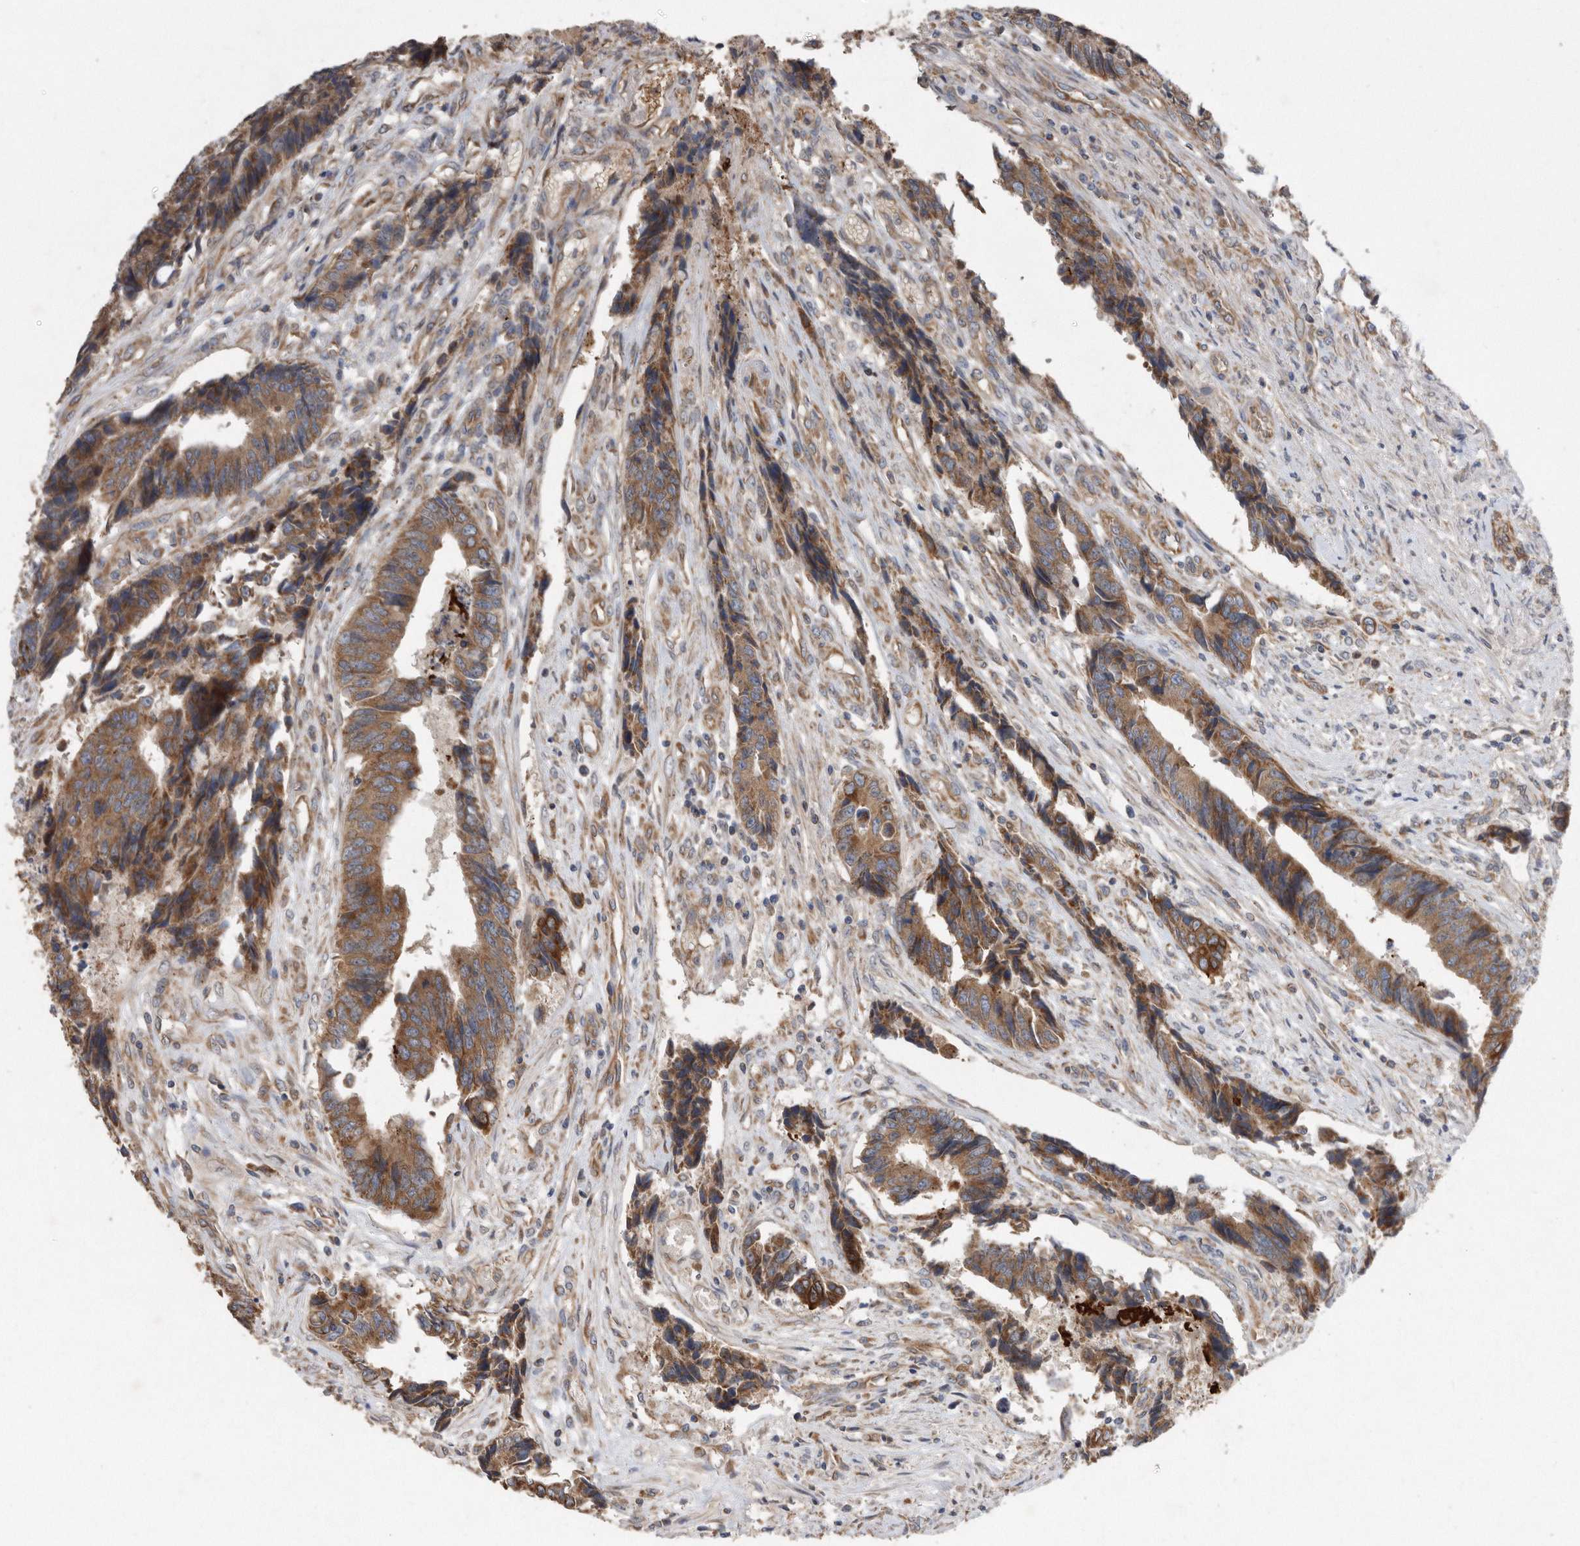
{"staining": {"intensity": "moderate", "quantity": ">75%", "location": "cytoplasmic/membranous"}, "tissue": "colorectal cancer", "cell_type": "Tumor cells", "image_type": "cancer", "snomed": [{"axis": "morphology", "description": "Adenocarcinoma, NOS"}, {"axis": "topography", "description": "Rectum"}], "caption": "A brown stain highlights moderate cytoplasmic/membranous expression of a protein in human adenocarcinoma (colorectal) tumor cells.", "gene": "PON2", "patient": {"sex": "male", "age": 84}}